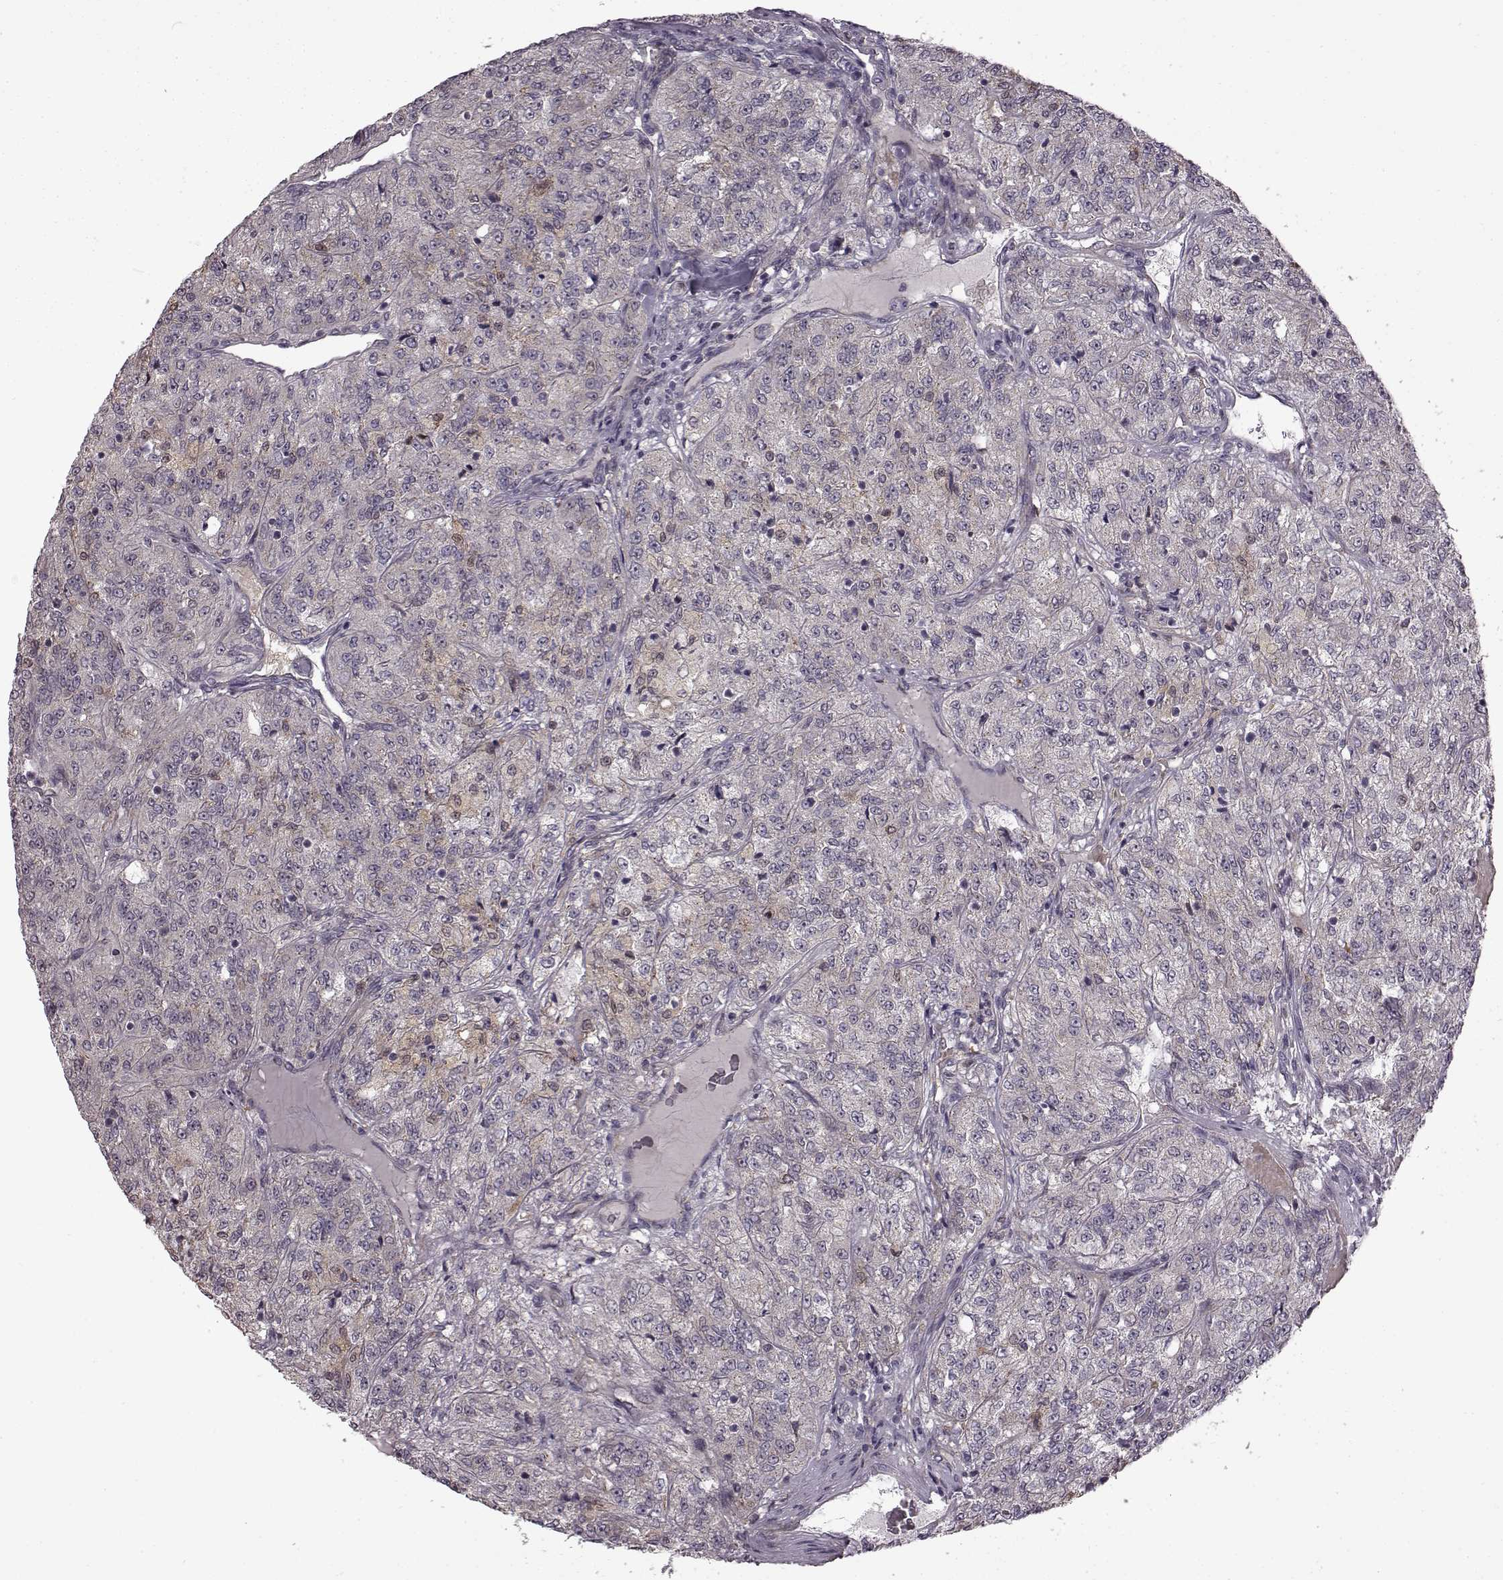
{"staining": {"intensity": "negative", "quantity": "none", "location": "none"}, "tissue": "renal cancer", "cell_type": "Tumor cells", "image_type": "cancer", "snomed": [{"axis": "morphology", "description": "Adenocarcinoma, NOS"}, {"axis": "topography", "description": "Kidney"}], "caption": "This is an immunohistochemistry image of renal cancer. There is no staining in tumor cells.", "gene": "B3GNT6", "patient": {"sex": "female", "age": 63}}